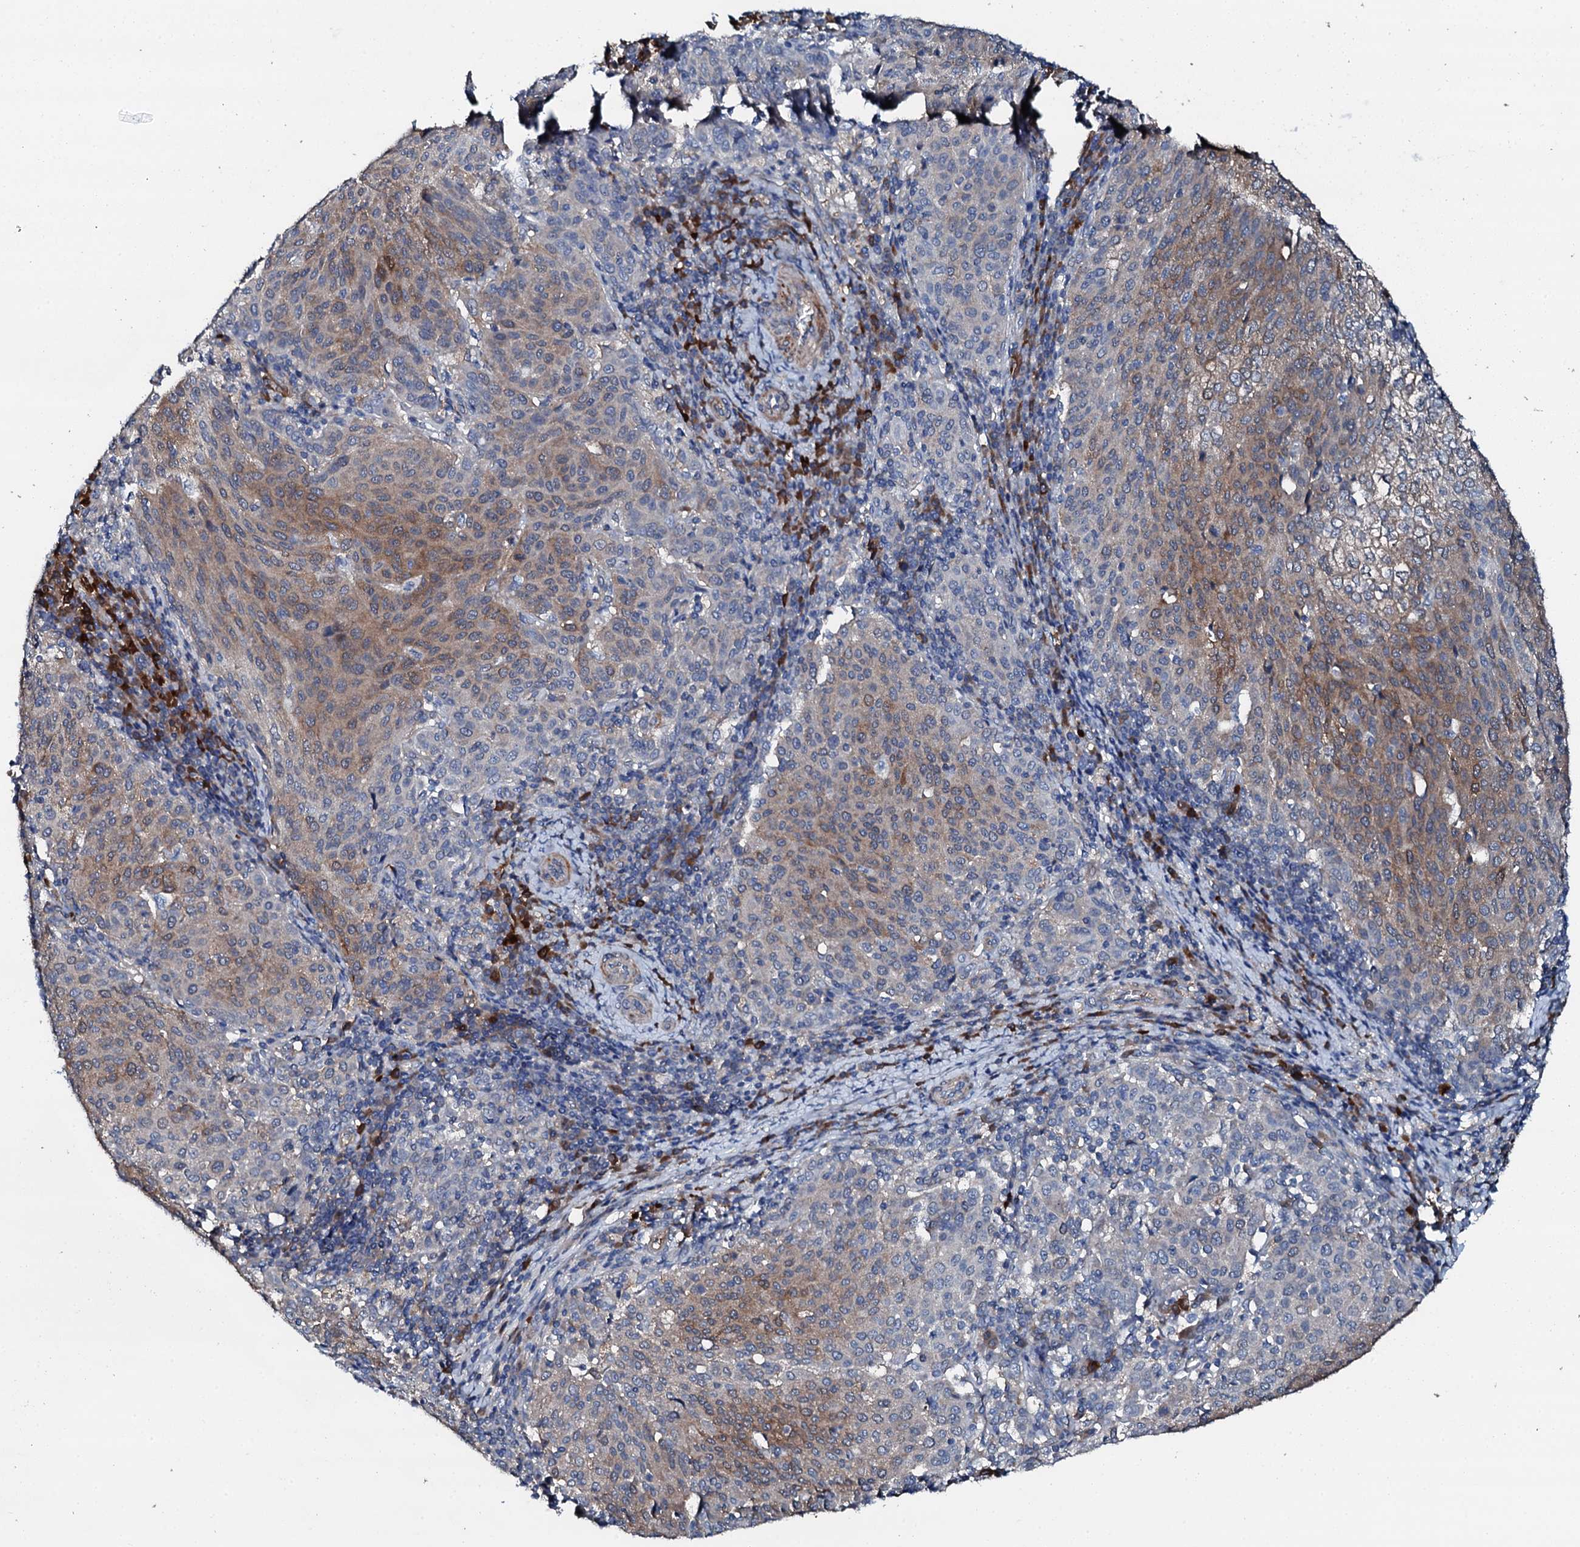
{"staining": {"intensity": "moderate", "quantity": "25%-75%", "location": "cytoplasmic/membranous"}, "tissue": "cervical cancer", "cell_type": "Tumor cells", "image_type": "cancer", "snomed": [{"axis": "morphology", "description": "Squamous cell carcinoma, NOS"}, {"axis": "topography", "description": "Cervix"}], "caption": "There is medium levels of moderate cytoplasmic/membranous expression in tumor cells of cervical squamous cell carcinoma, as demonstrated by immunohistochemical staining (brown color).", "gene": "GFOD2", "patient": {"sex": "female", "age": 46}}